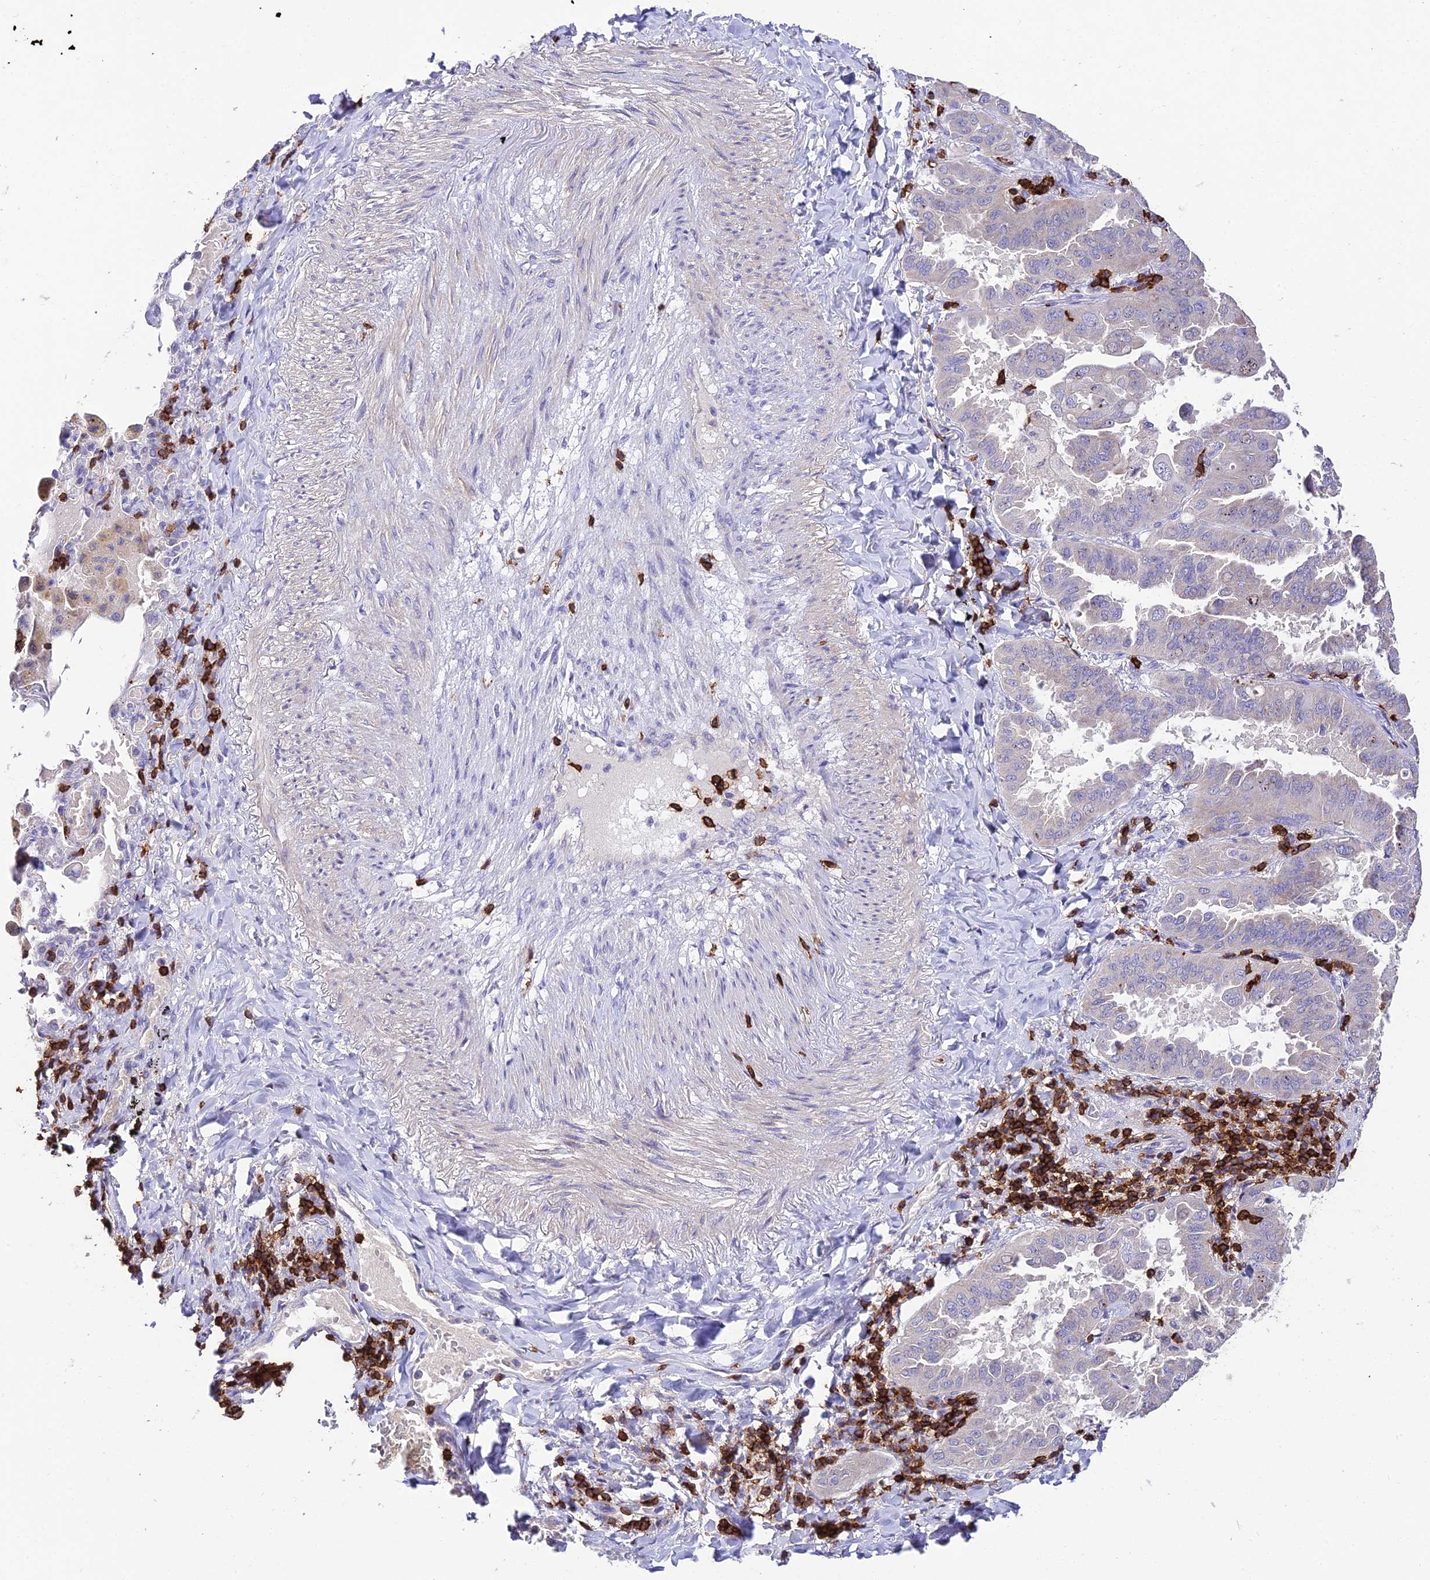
{"staining": {"intensity": "negative", "quantity": "none", "location": "none"}, "tissue": "lung cancer", "cell_type": "Tumor cells", "image_type": "cancer", "snomed": [{"axis": "morphology", "description": "Adenocarcinoma, NOS"}, {"axis": "topography", "description": "Lung"}], "caption": "Protein analysis of lung cancer displays no significant positivity in tumor cells. Nuclei are stained in blue.", "gene": "PTPRCAP", "patient": {"sex": "male", "age": 64}}